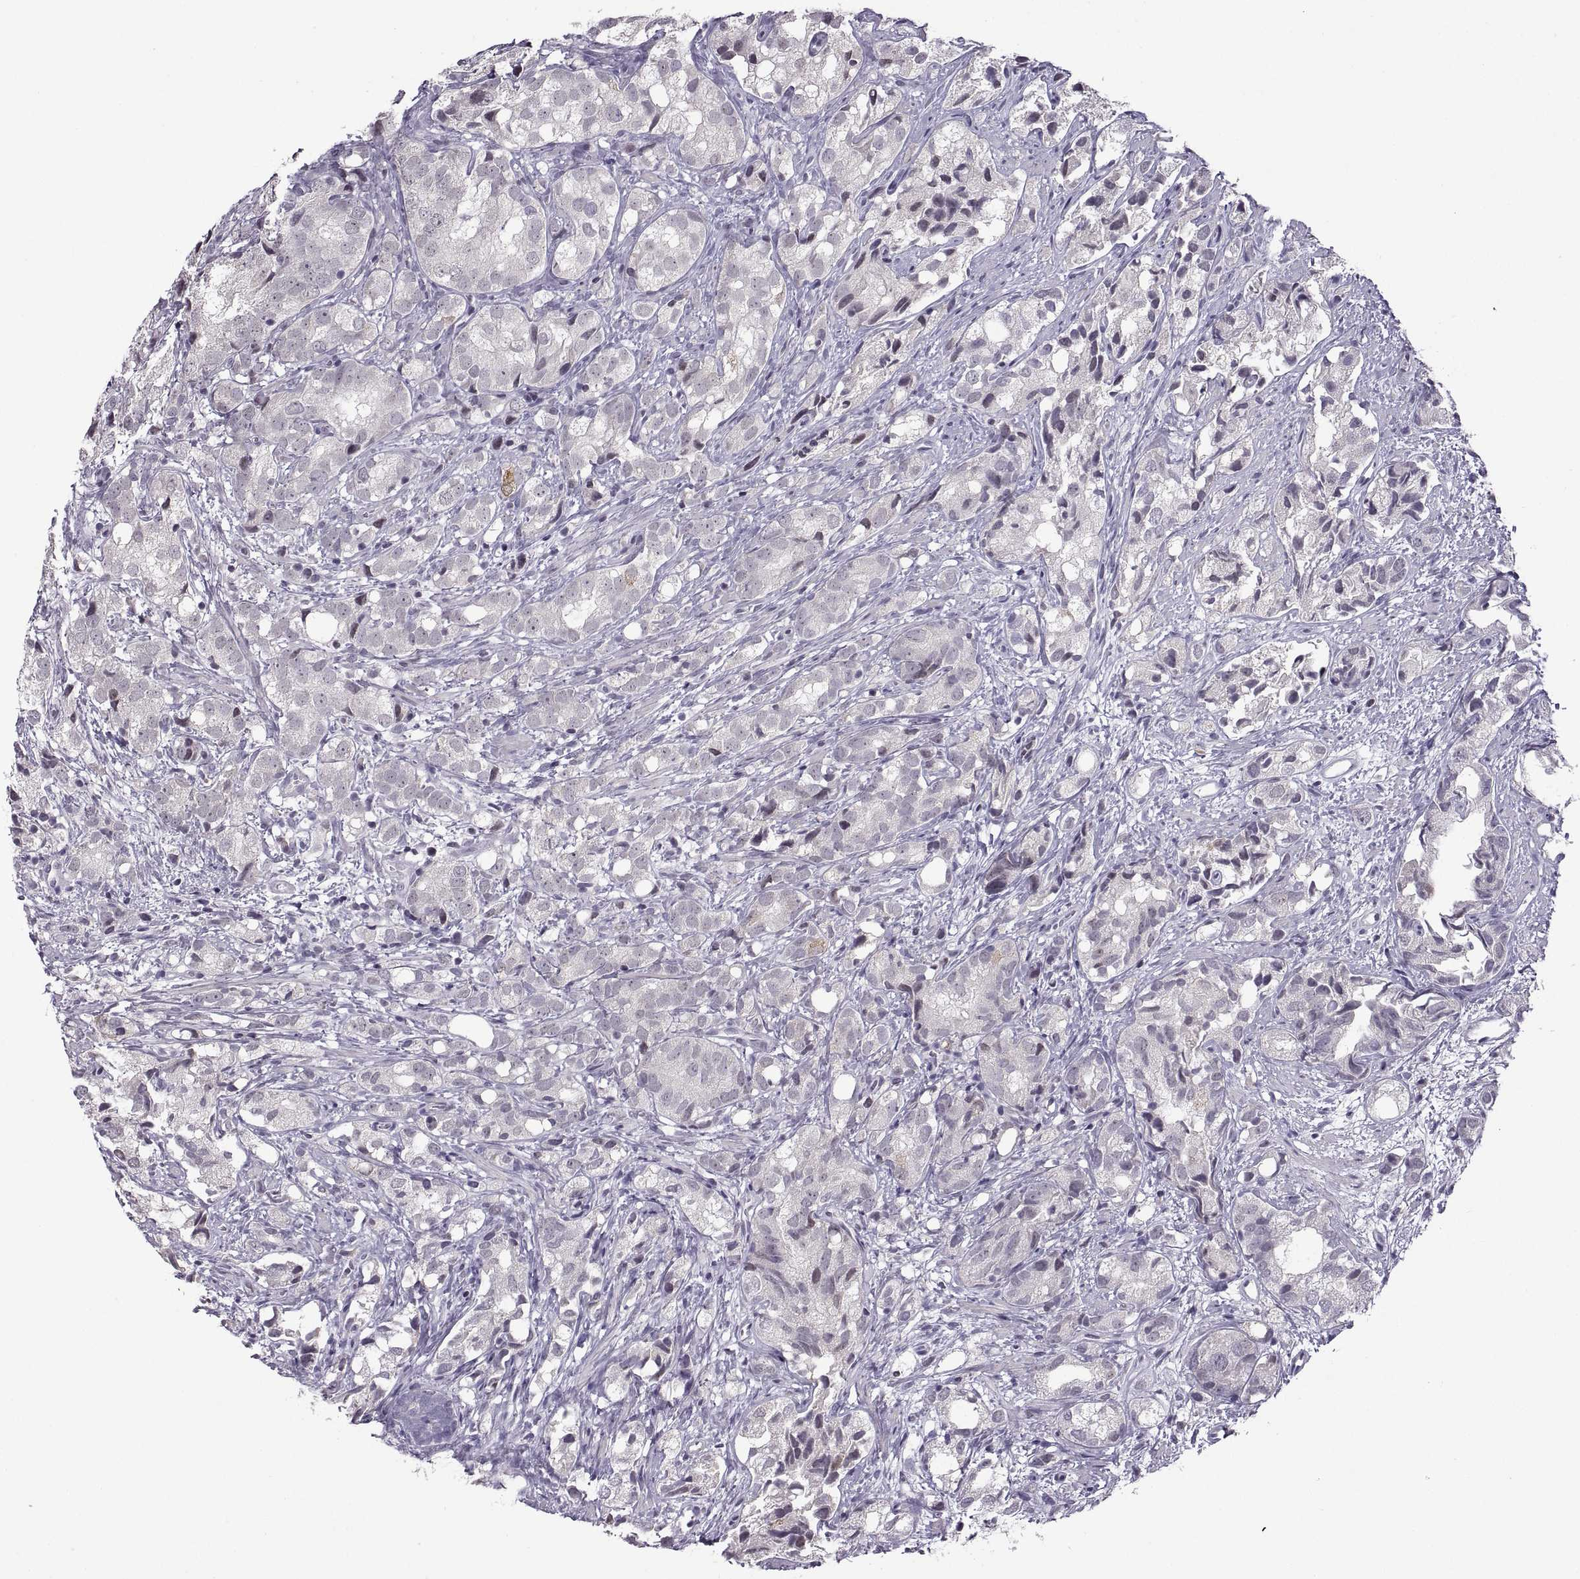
{"staining": {"intensity": "negative", "quantity": "none", "location": "none"}, "tissue": "prostate cancer", "cell_type": "Tumor cells", "image_type": "cancer", "snomed": [{"axis": "morphology", "description": "Adenocarcinoma, High grade"}, {"axis": "topography", "description": "Prostate"}], "caption": "Immunohistochemical staining of prostate cancer (high-grade adenocarcinoma) shows no significant positivity in tumor cells.", "gene": "NEK2", "patient": {"sex": "male", "age": 82}}